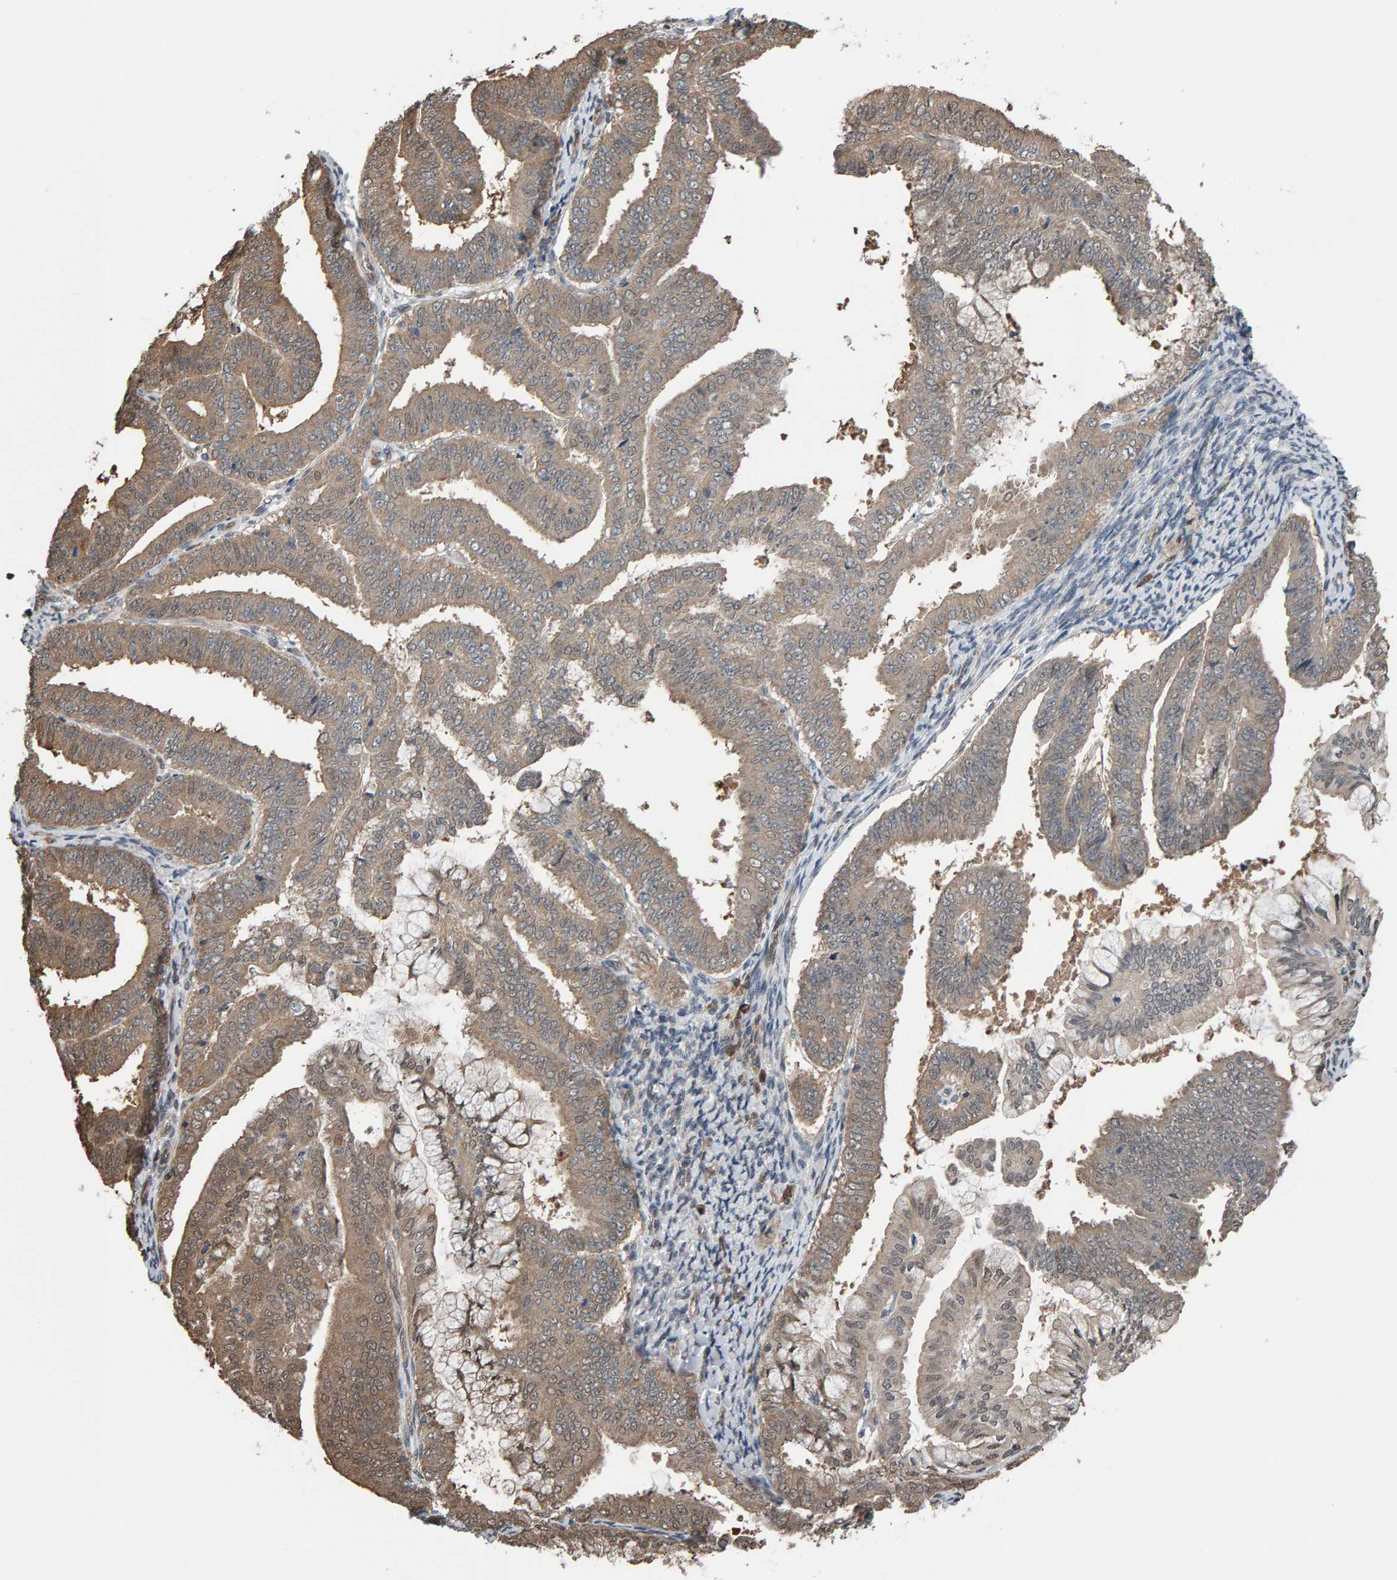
{"staining": {"intensity": "weak", "quantity": ">75%", "location": "cytoplasmic/membranous"}, "tissue": "endometrial cancer", "cell_type": "Tumor cells", "image_type": "cancer", "snomed": [{"axis": "morphology", "description": "Adenocarcinoma, NOS"}, {"axis": "topography", "description": "Endometrium"}], "caption": "Immunohistochemistry histopathology image of endometrial cancer (adenocarcinoma) stained for a protein (brown), which displays low levels of weak cytoplasmic/membranous expression in approximately >75% of tumor cells.", "gene": "COASY", "patient": {"sex": "female", "age": 63}}